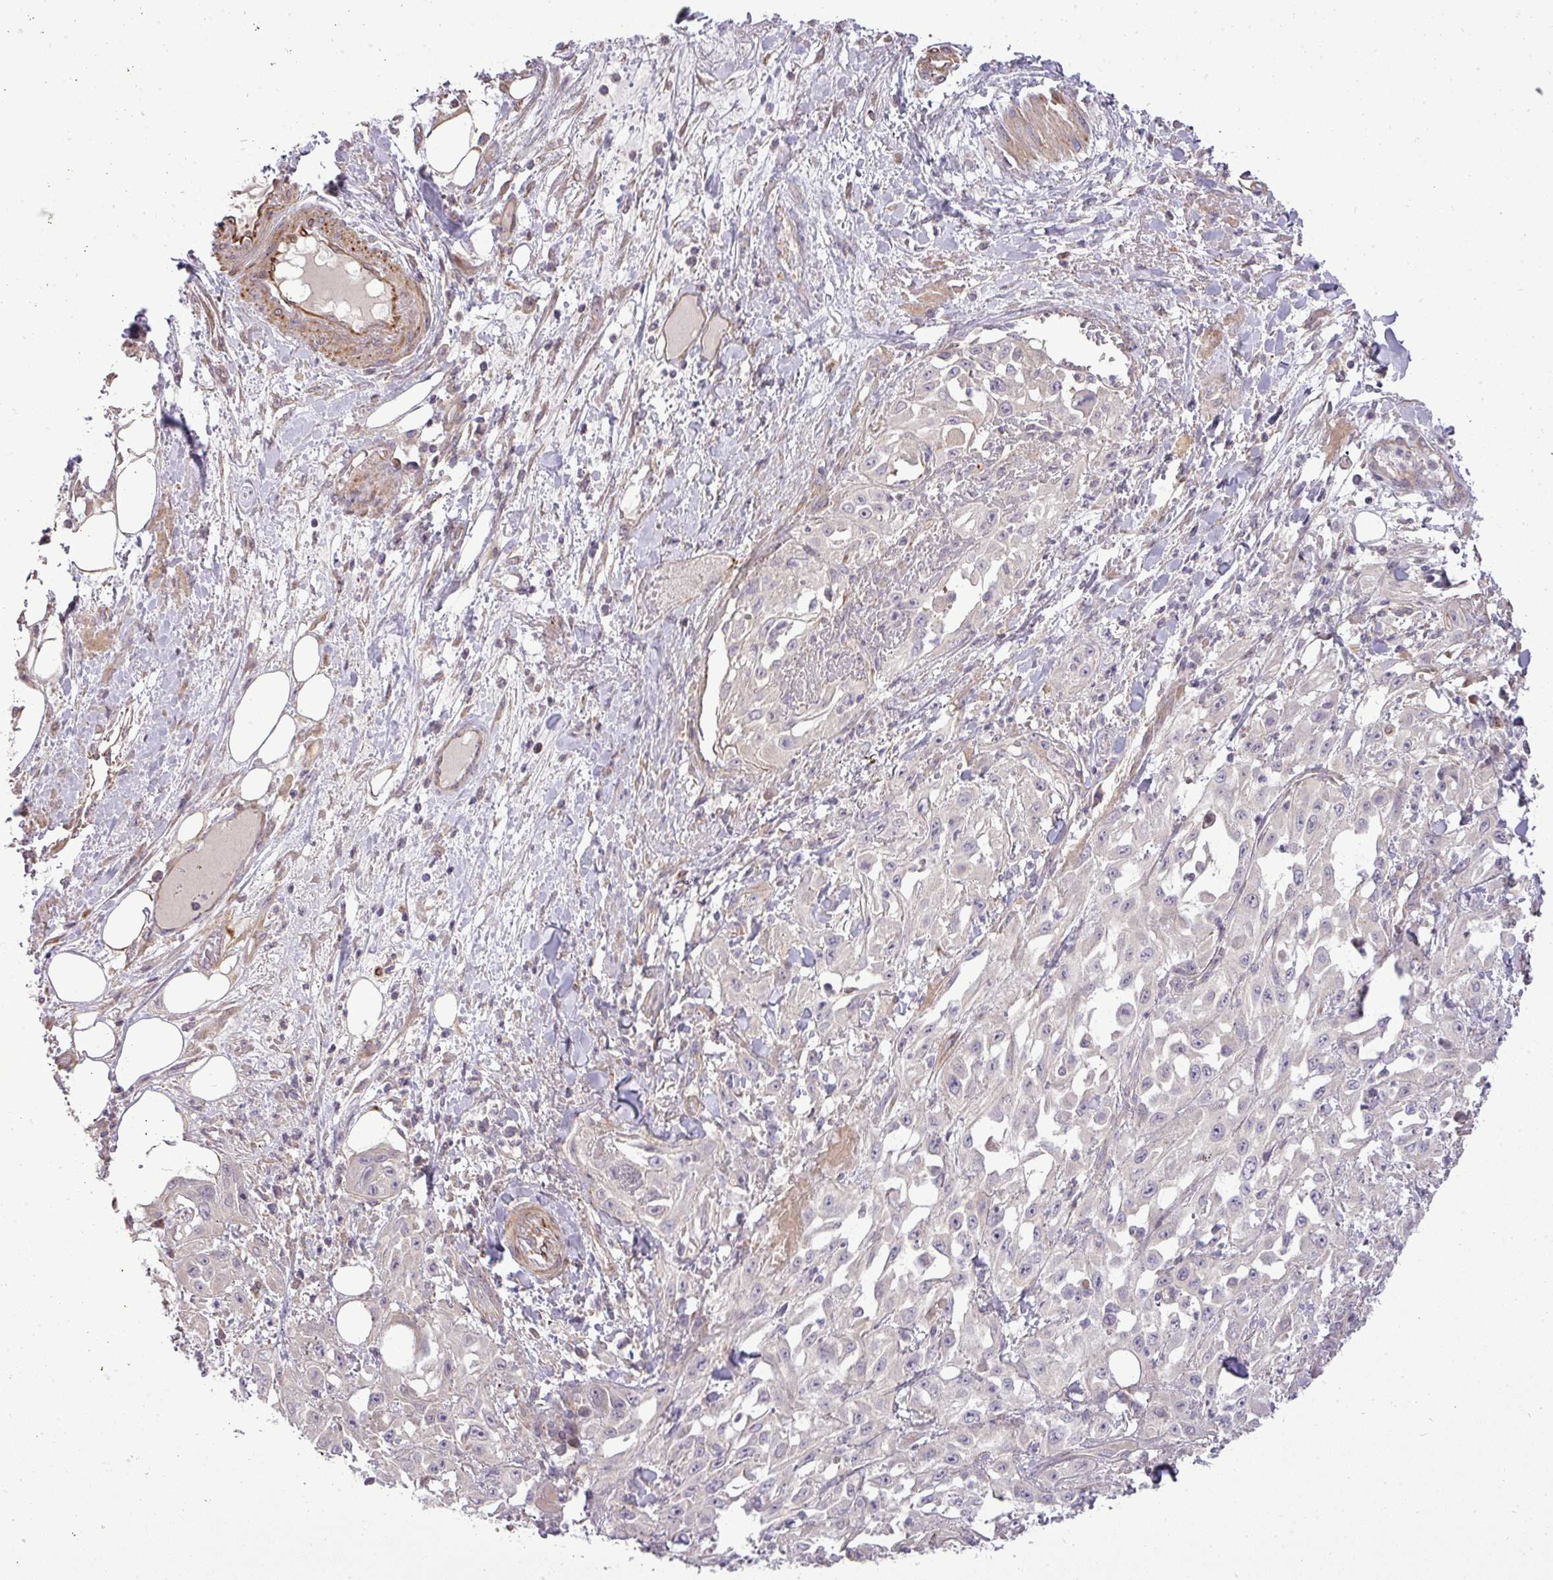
{"staining": {"intensity": "negative", "quantity": "none", "location": "none"}, "tissue": "skin cancer", "cell_type": "Tumor cells", "image_type": "cancer", "snomed": [{"axis": "morphology", "description": "Squamous cell carcinoma, NOS"}, {"axis": "morphology", "description": "Squamous cell carcinoma, metastatic, NOS"}, {"axis": "topography", "description": "Skin"}, {"axis": "topography", "description": "Lymph node"}], "caption": "The micrograph exhibits no staining of tumor cells in metastatic squamous cell carcinoma (skin). (DAB (3,3'-diaminobenzidine) immunohistochemistry visualized using brightfield microscopy, high magnification).", "gene": "PDRG1", "patient": {"sex": "male", "age": 75}}